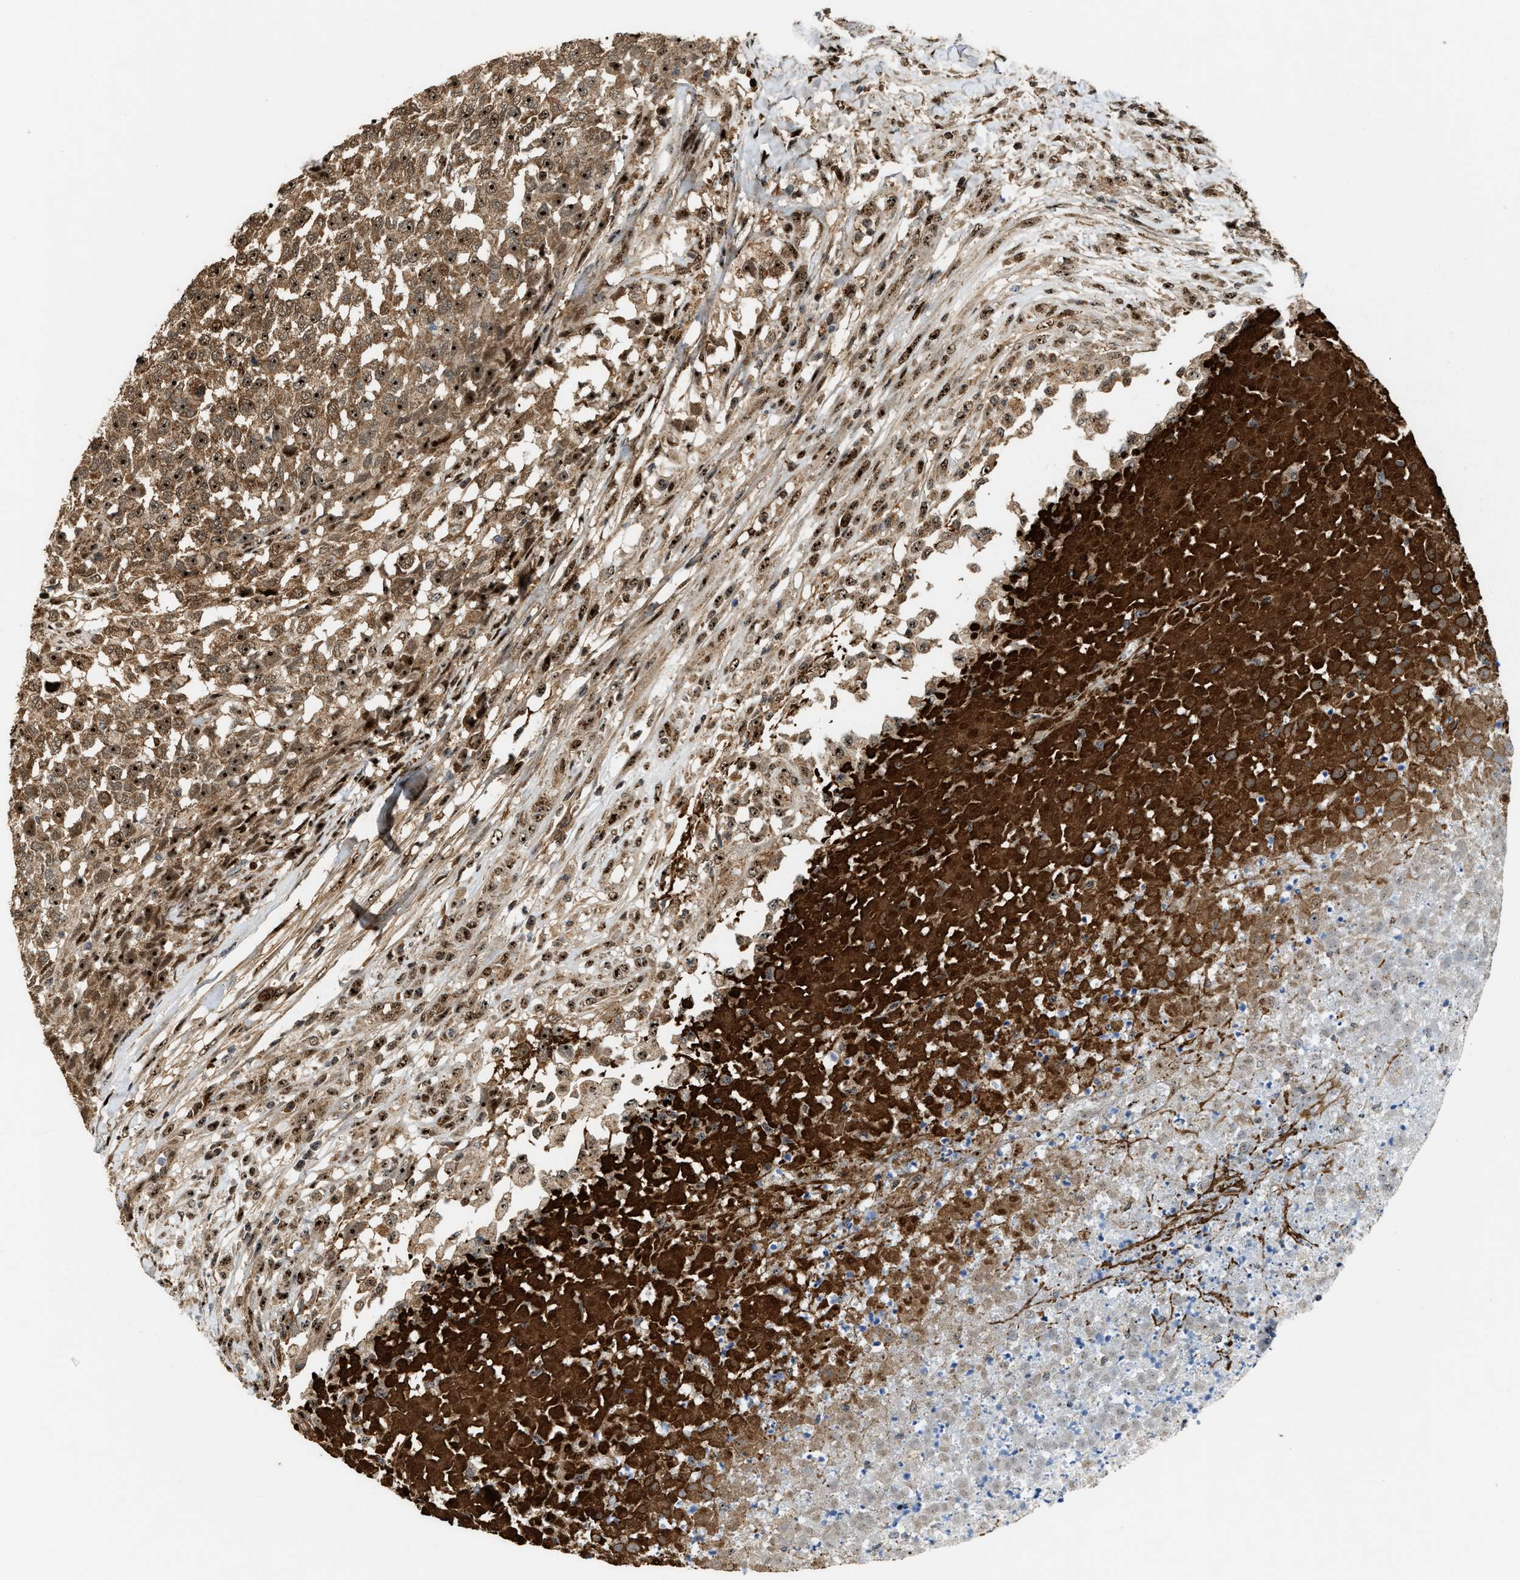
{"staining": {"intensity": "moderate", "quantity": ">75%", "location": "cytoplasmic/membranous,nuclear"}, "tissue": "testis cancer", "cell_type": "Tumor cells", "image_type": "cancer", "snomed": [{"axis": "morphology", "description": "Seminoma, NOS"}, {"axis": "topography", "description": "Testis"}], "caption": "The photomicrograph exhibits immunohistochemical staining of testis cancer (seminoma). There is moderate cytoplasmic/membranous and nuclear staining is seen in about >75% of tumor cells.", "gene": "ZNF687", "patient": {"sex": "male", "age": 59}}